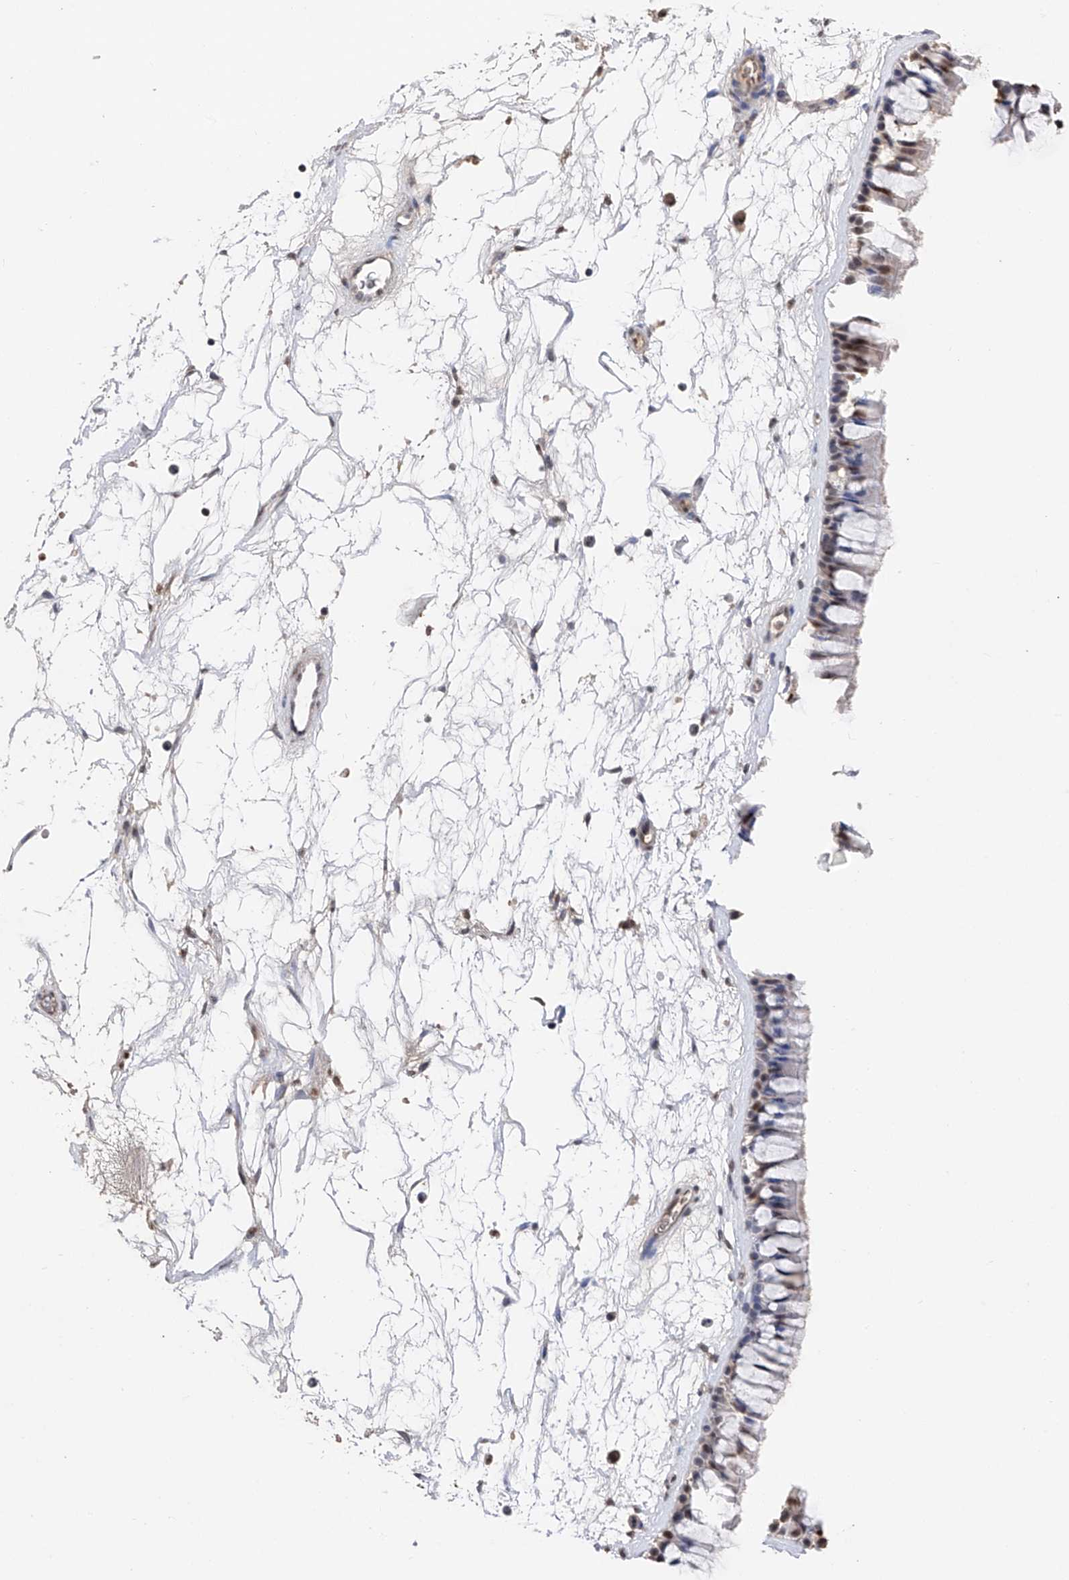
{"staining": {"intensity": "moderate", "quantity": "25%-75%", "location": "nuclear"}, "tissue": "nasopharynx", "cell_type": "Respiratory epithelial cells", "image_type": "normal", "snomed": [{"axis": "morphology", "description": "Normal tissue, NOS"}, {"axis": "topography", "description": "Nasopharynx"}], "caption": "About 25%-75% of respiratory epithelial cells in normal nasopharynx display moderate nuclear protein staining as visualized by brown immunohistochemical staining.", "gene": "DMAP1", "patient": {"sex": "male", "age": 64}}